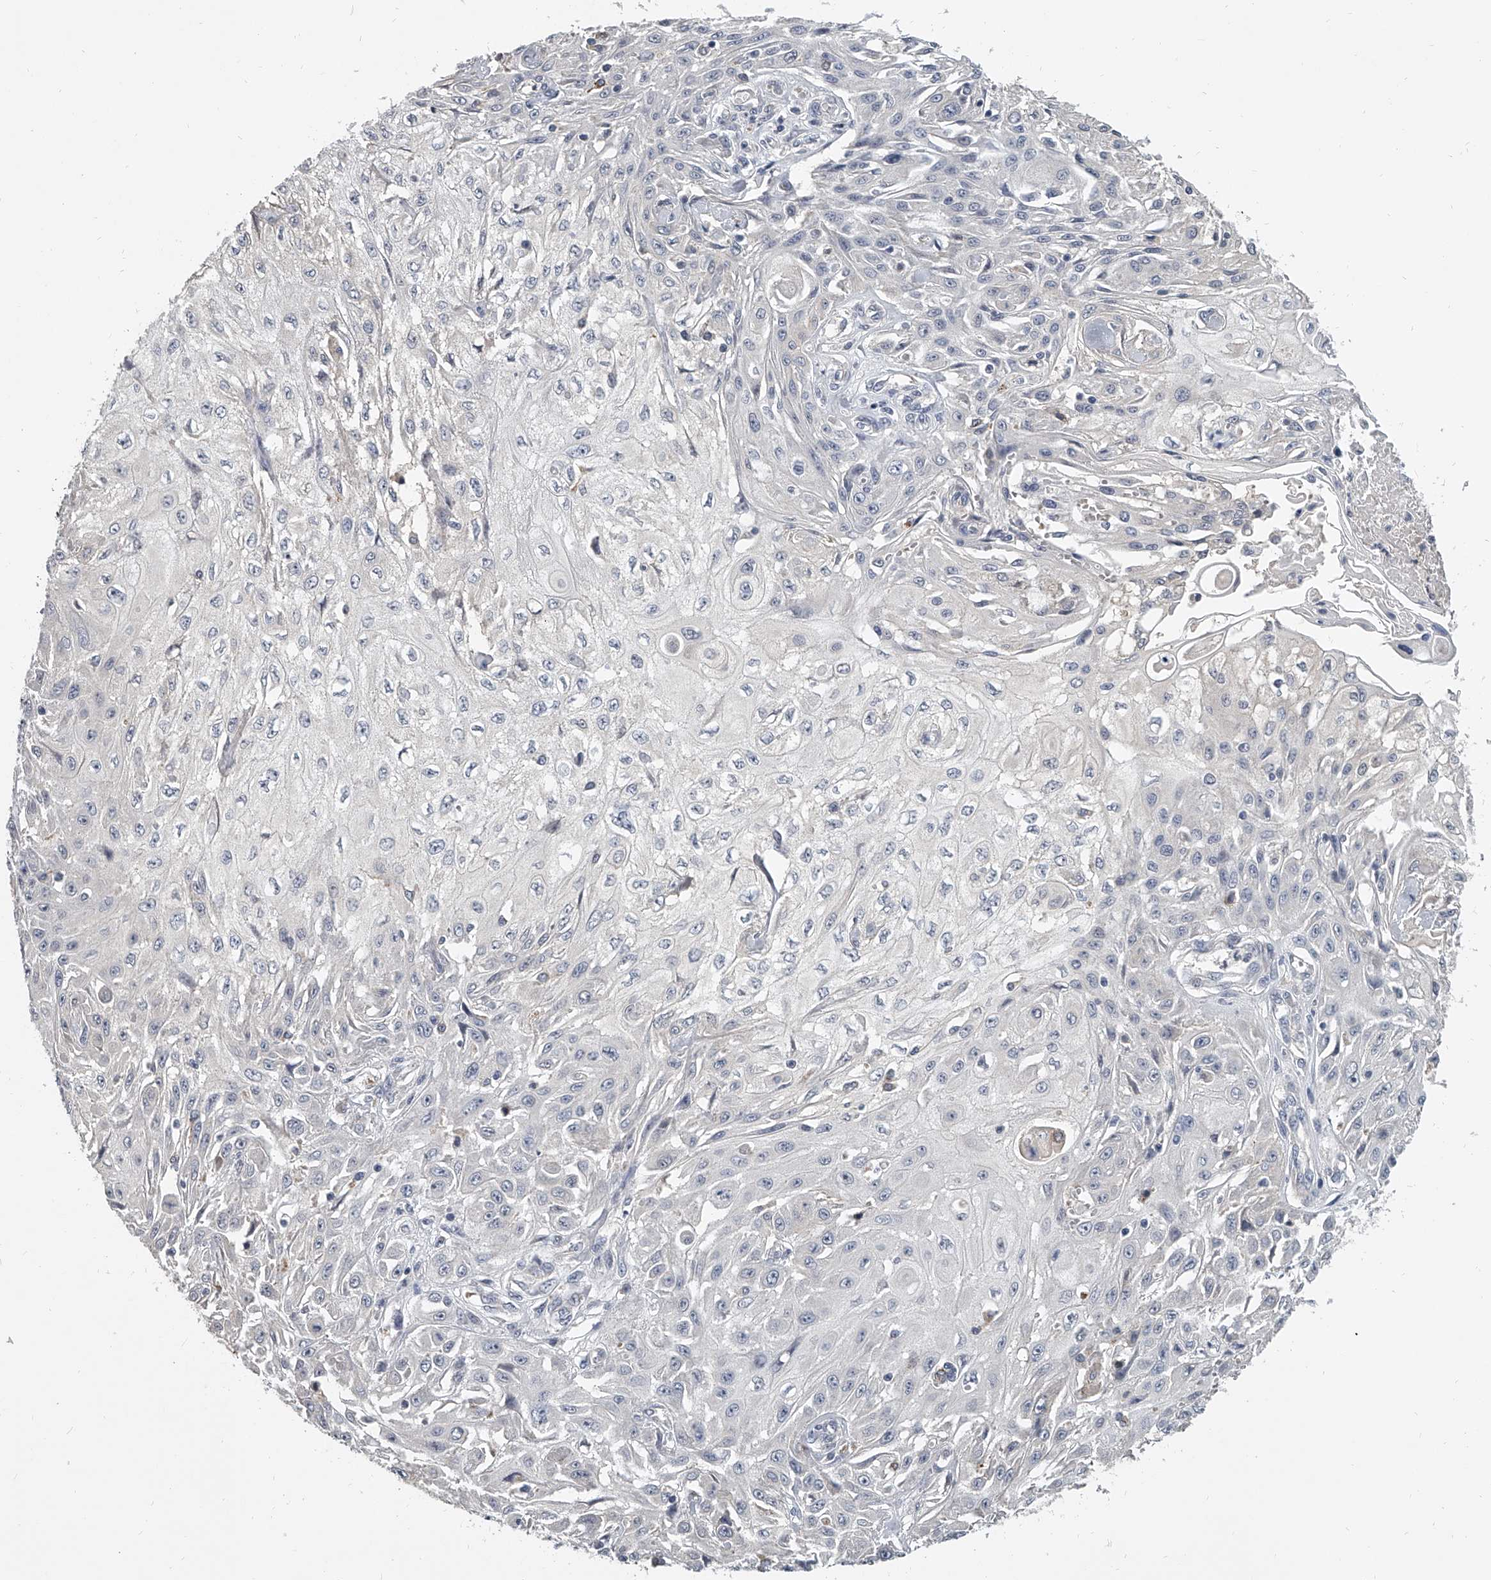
{"staining": {"intensity": "negative", "quantity": "none", "location": "none"}, "tissue": "skin cancer", "cell_type": "Tumor cells", "image_type": "cancer", "snomed": [{"axis": "morphology", "description": "Squamous cell carcinoma, NOS"}, {"axis": "morphology", "description": "Squamous cell carcinoma, metastatic, NOS"}, {"axis": "topography", "description": "Skin"}, {"axis": "topography", "description": "Lymph node"}], "caption": "Immunohistochemical staining of human metastatic squamous cell carcinoma (skin) displays no significant expression in tumor cells.", "gene": "KLHL7", "patient": {"sex": "male", "age": 75}}